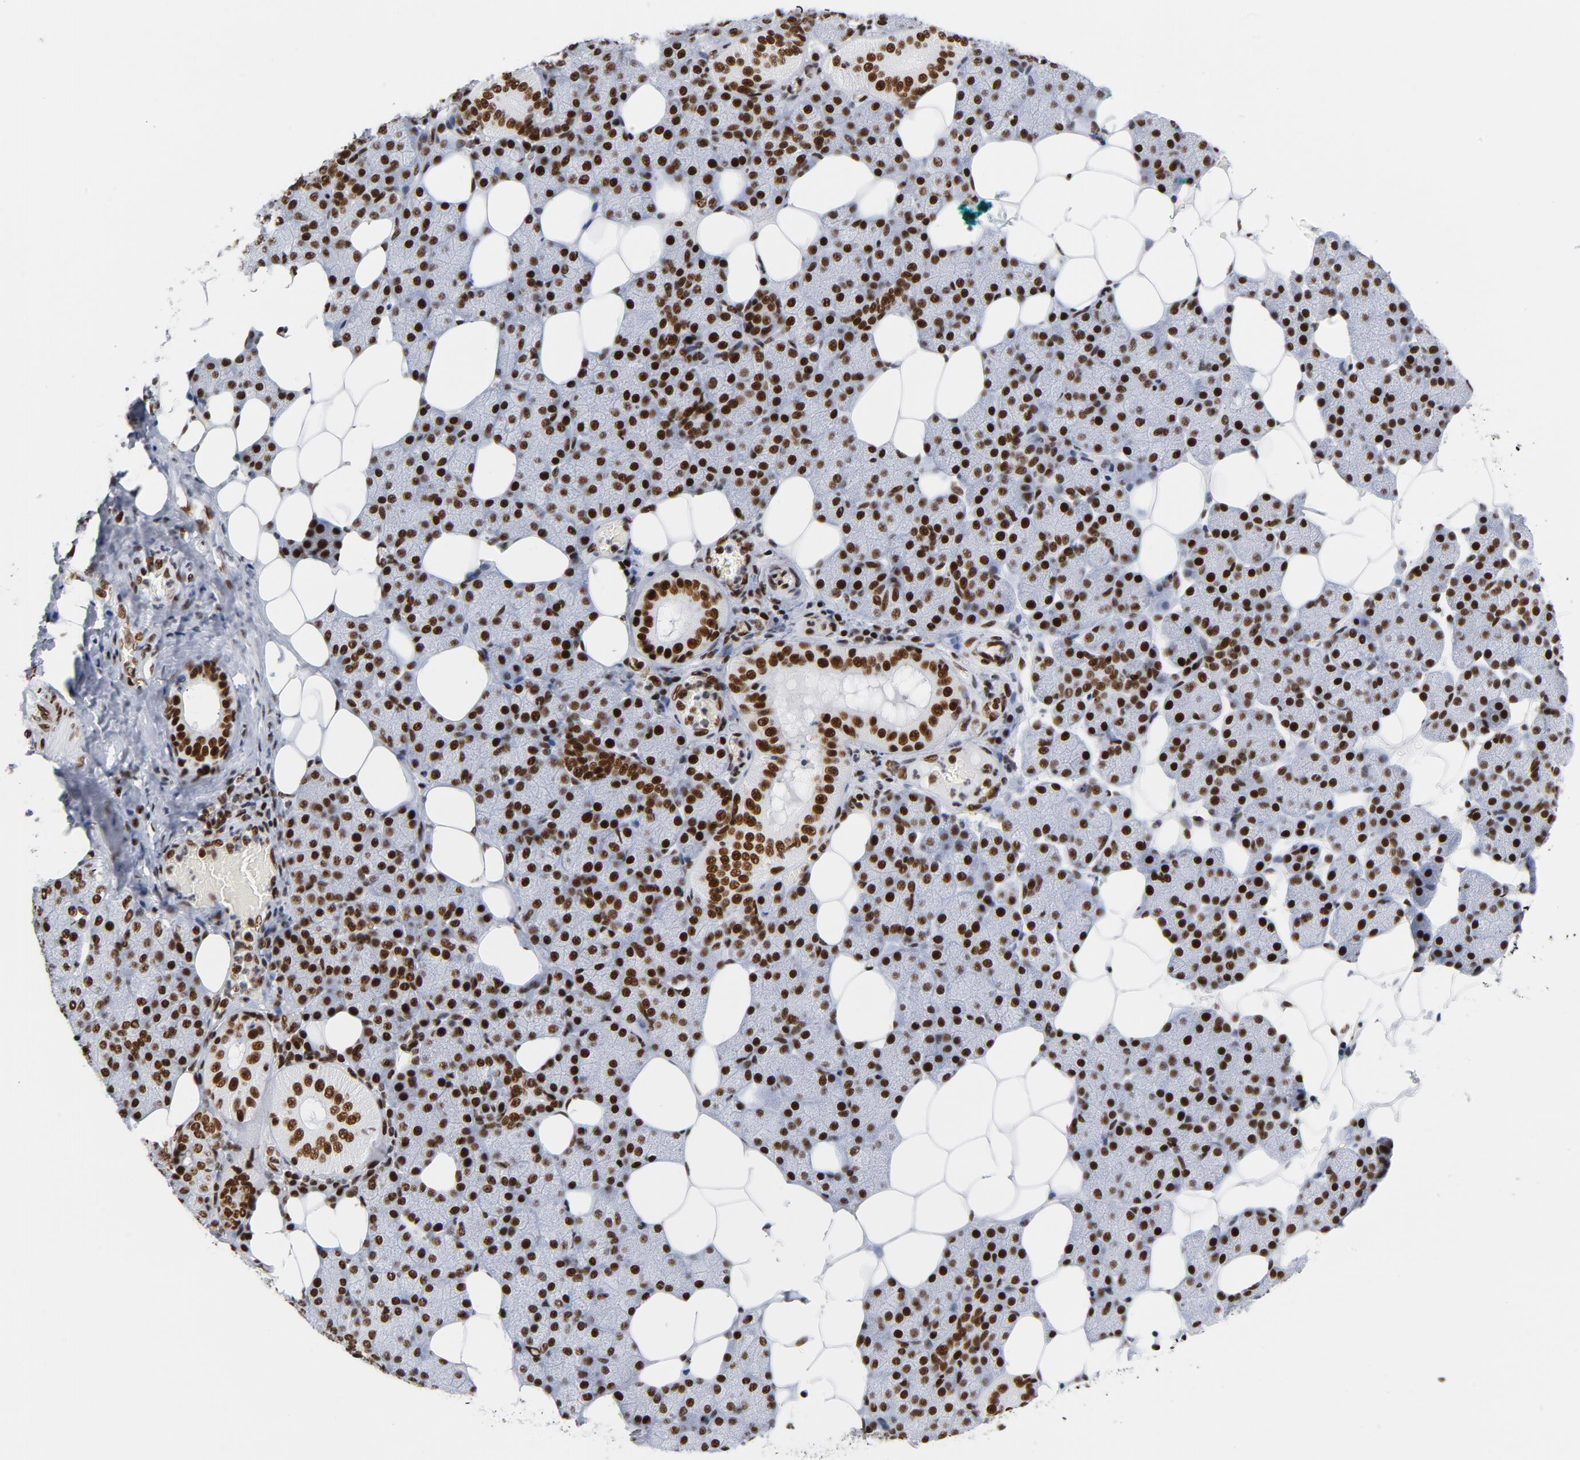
{"staining": {"intensity": "strong", "quantity": ">75%", "location": "nuclear"}, "tissue": "salivary gland", "cell_type": "Glandular cells", "image_type": "normal", "snomed": [{"axis": "morphology", "description": "Normal tissue, NOS"}, {"axis": "topography", "description": "Lymph node"}, {"axis": "topography", "description": "Salivary gland"}], "caption": "Salivary gland stained for a protein (brown) demonstrates strong nuclear positive expression in about >75% of glandular cells.", "gene": "XRCC5", "patient": {"sex": "male", "age": 8}}